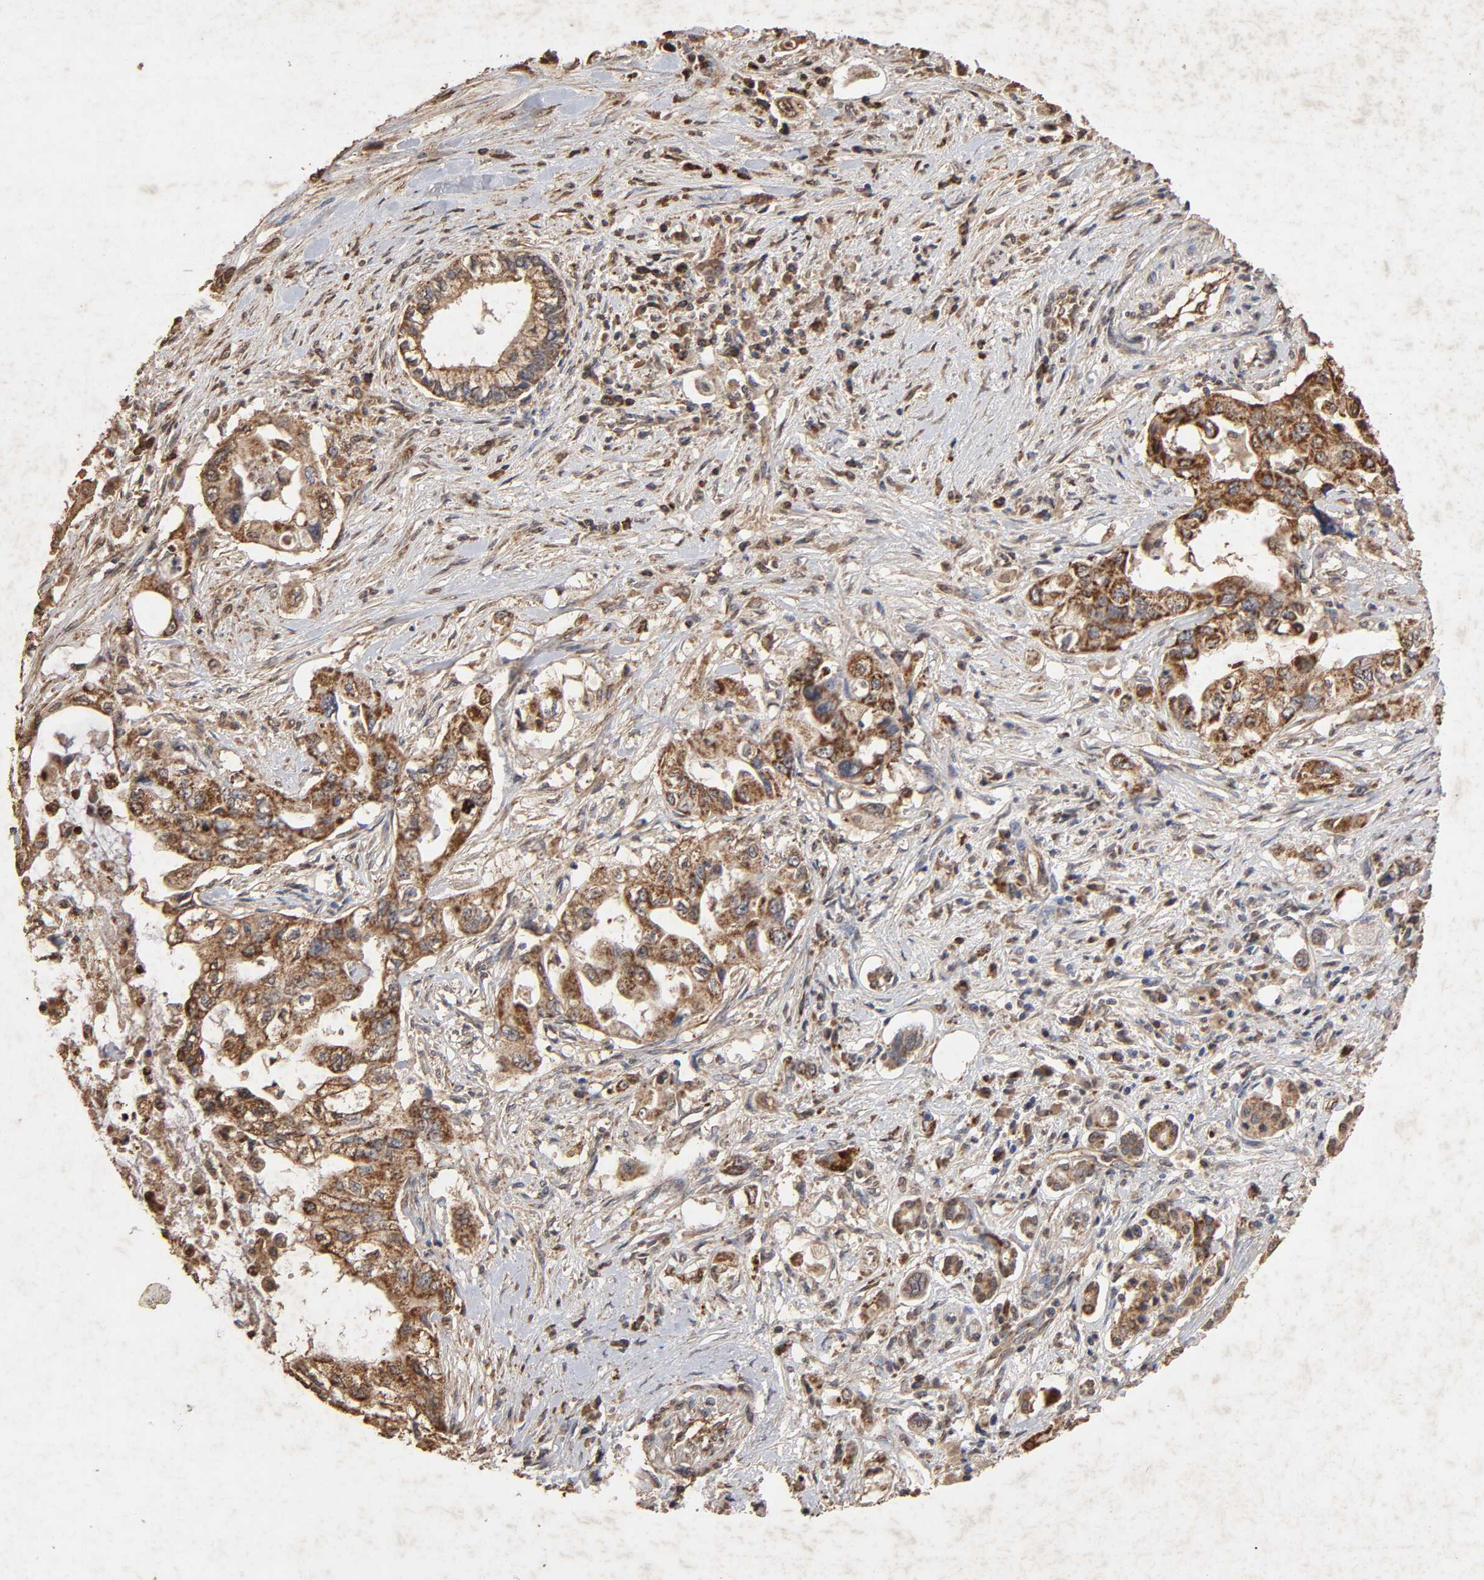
{"staining": {"intensity": "strong", "quantity": ">75%", "location": "cytoplasmic/membranous"}, "tissue": "pancreatic cancer", "cell_type": "Tumor cells", "image_type": "cancer", "snomed": [{"axis": "morphology", "description": "Normal tissue, NOS"}, {"axis": "topography", "description": "Pancreas"}], "caption": "This is a photomicrograph of IHC staining of pancreatic cancer, which shows strong positivity in the cytoplasmic/membranous of tumor cells.", "gene": "CYCS", "patient": {"sex": "male", "age": 42}}